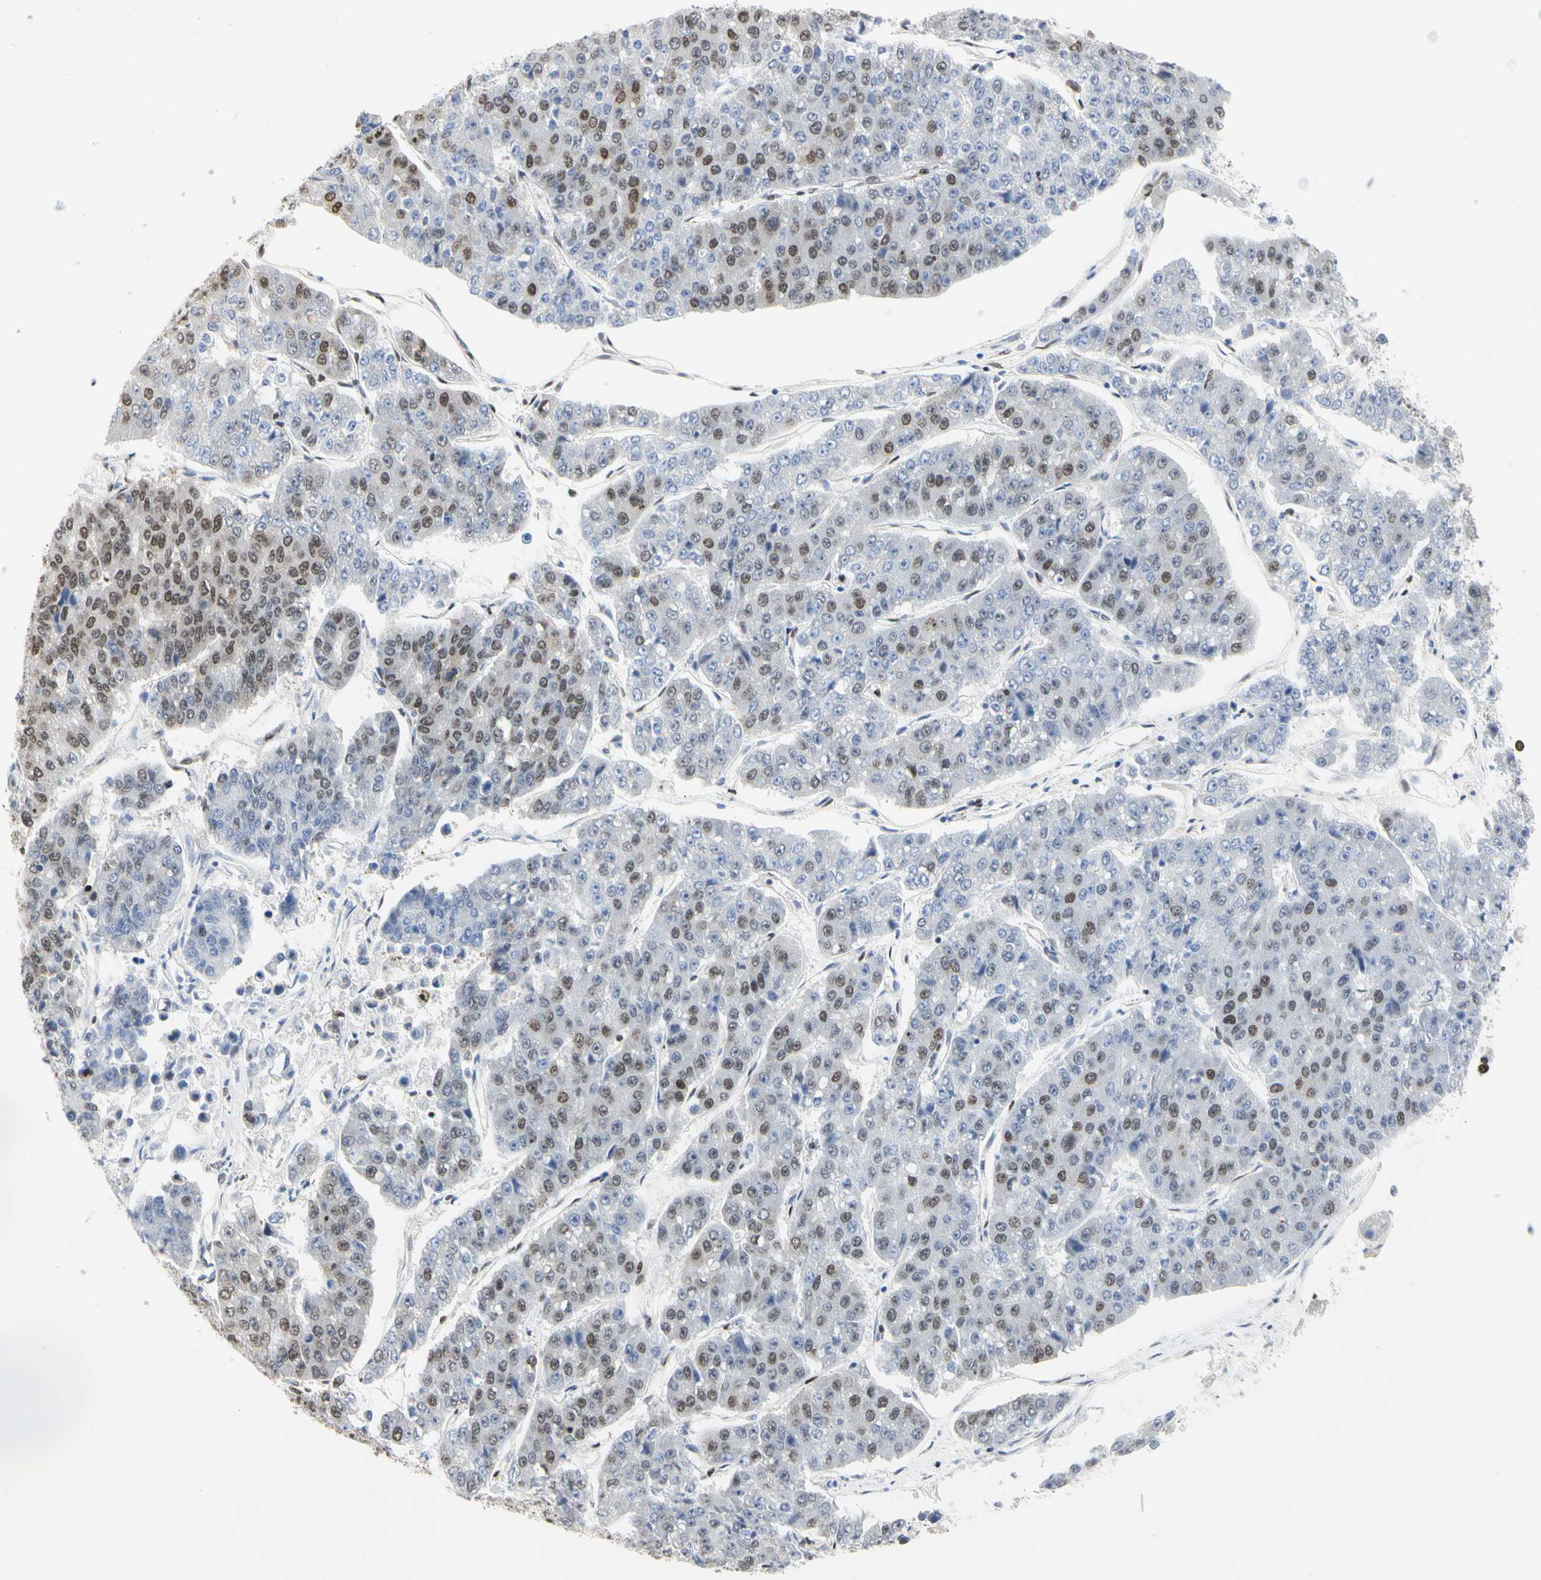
{"staining": {"intensity": "moderate", "quantity": "<25%", "location": "nuclear"}, "tissue": "pancreatic cancer", "cell_type": "Tumor cells", "image_type": "cancer", "snomed": [{"axis": "morphology", "description": "Adenocarcinoma, NOS"}, {"axis": "topography", "description": "Pancreas"}], "caption": "Protein staining demonstrates moderate nuclear expression in approximately <25% of tumor cells in pancreatic cancer.", "gene": "PRMT3", "patient": {"sex": "male", "age": 50}}